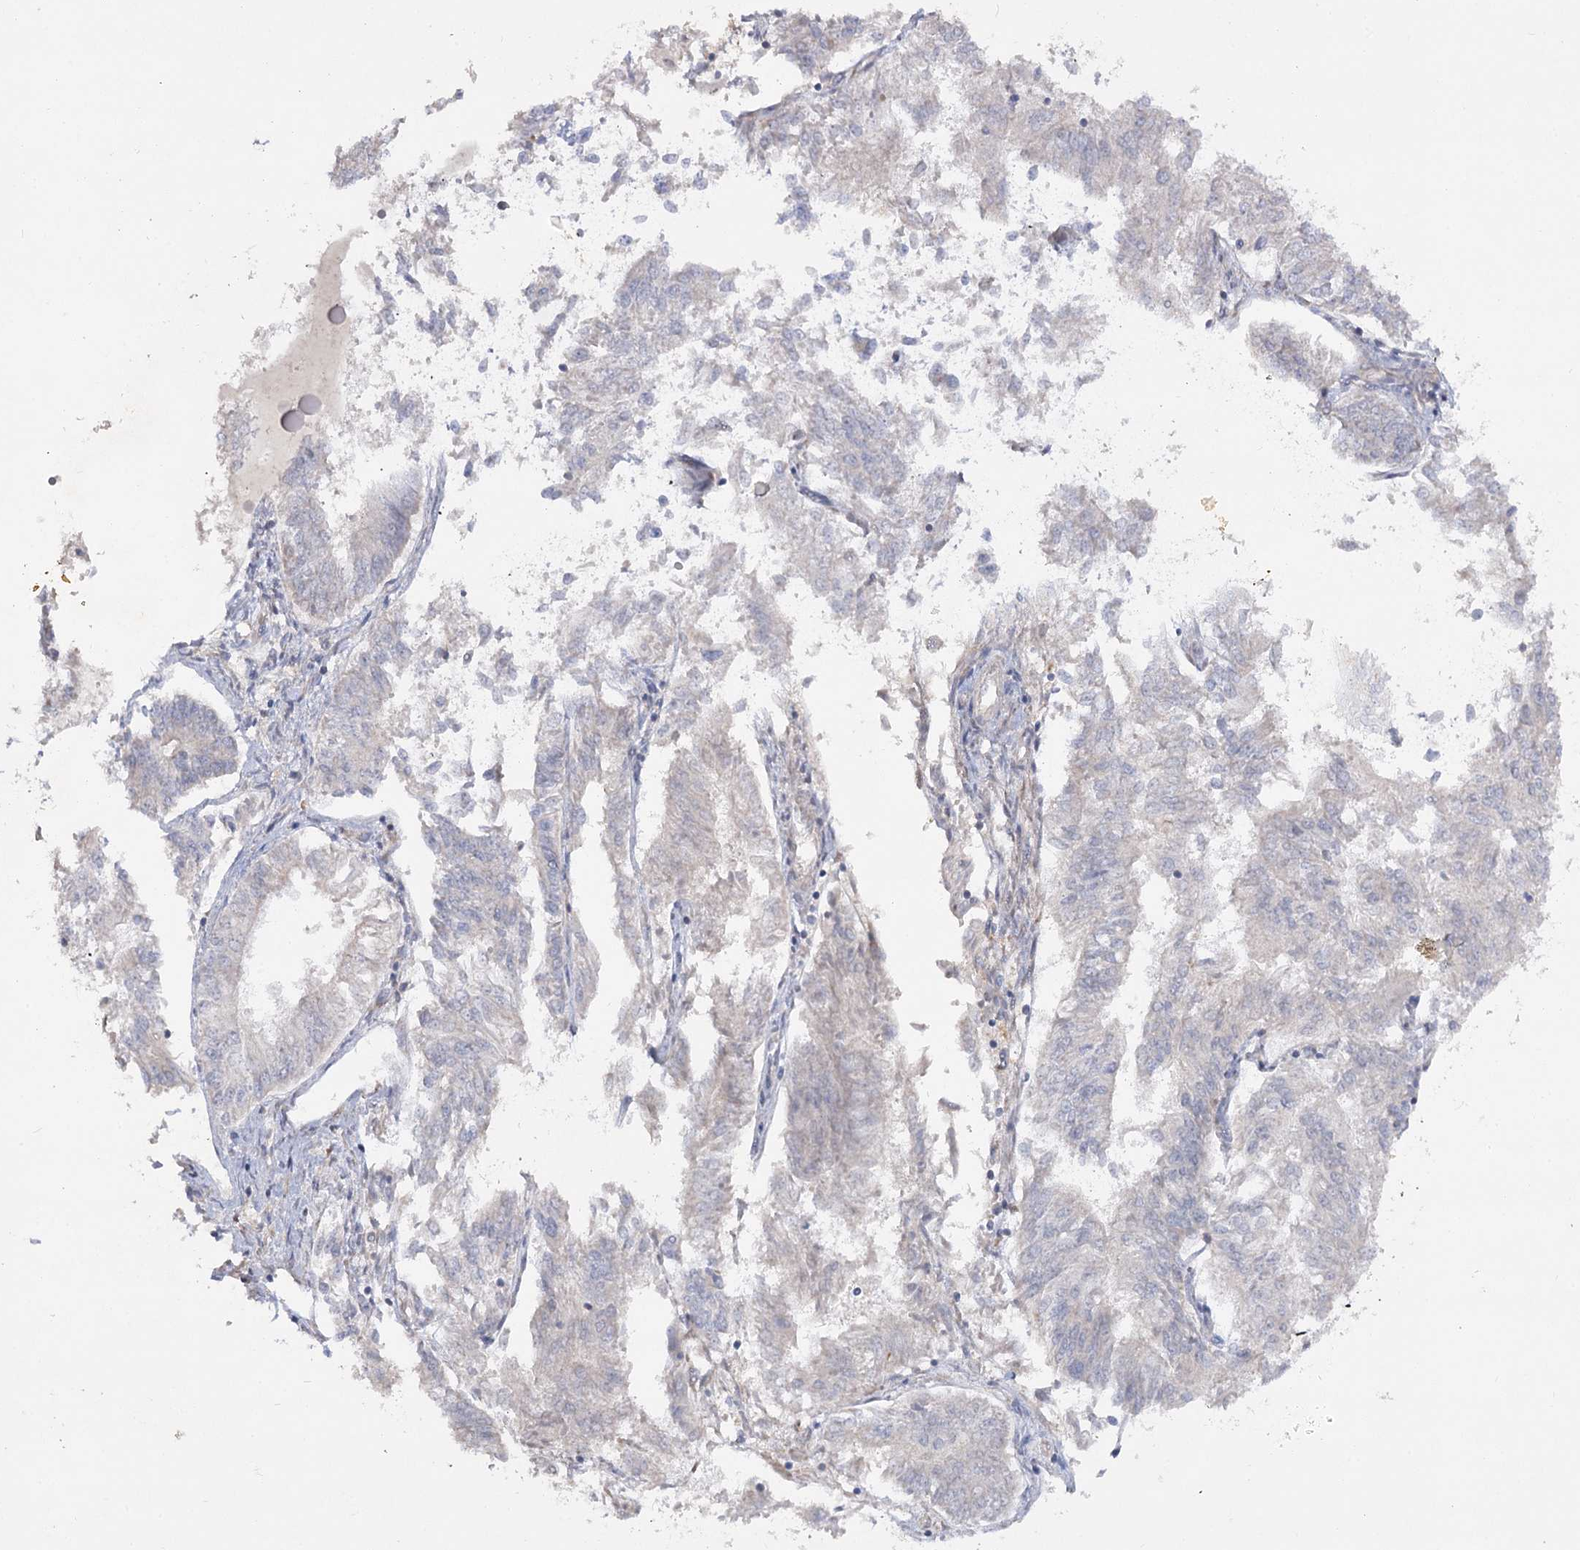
{"staining": {"intensity": "negative", "quantity": "none", "location": "none"}, "tissue": "endometrial cancer", "cell_type": "Tumor cells", "image_type": "cancer", "snomed": [{"axis": "morphology", "description": "Adenocarcinoma, NOS"}, {"axis": "topography", "description": "Endometrium"}], "caption": "IHC micrograph of adenocarcinoma (endometrial) stained for a protein (brown), which exhibits no staining in tumor cells.", "gene": "TMEM187", "patient": {"sex": "female", "age": 58}}